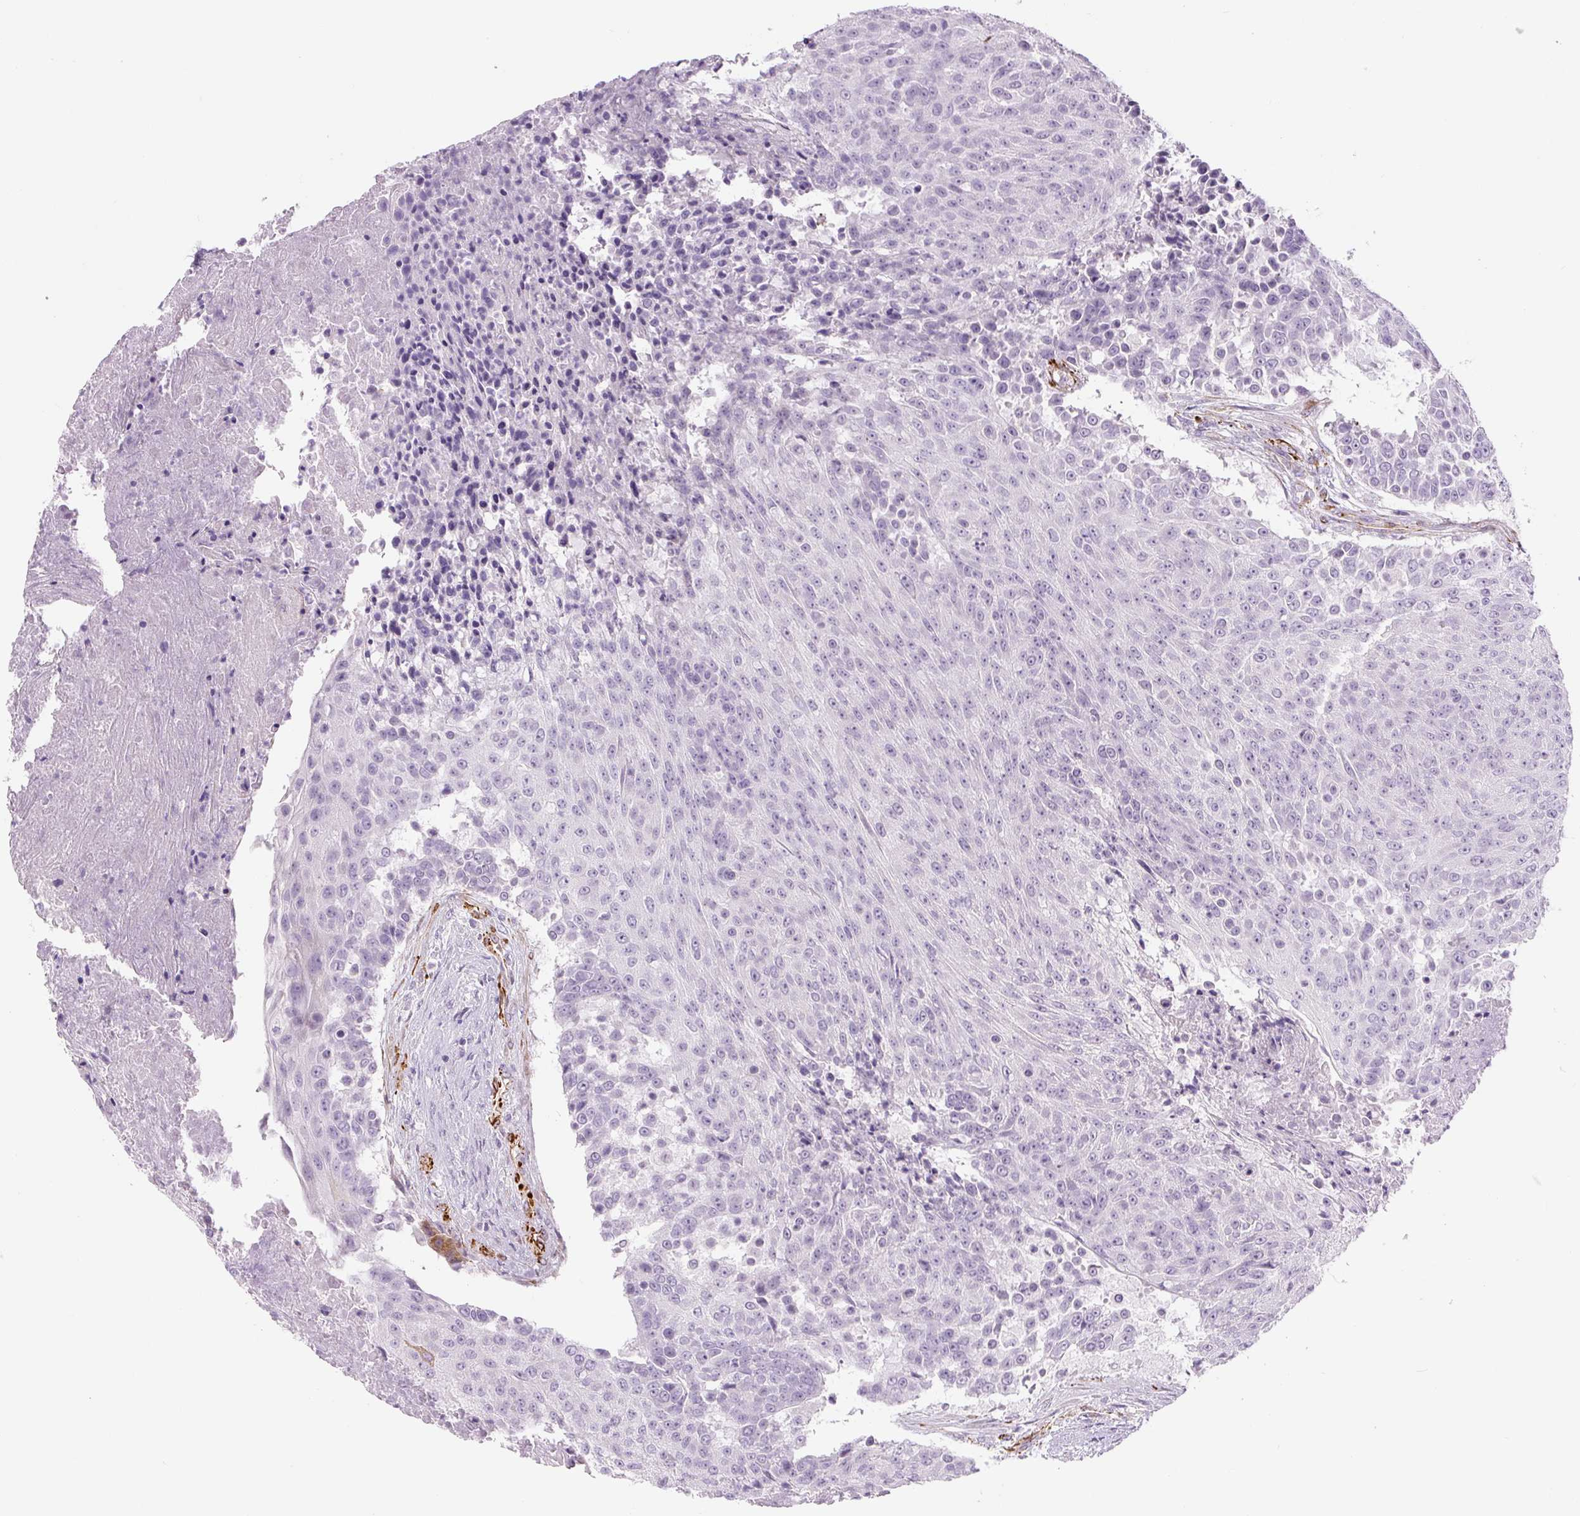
{"staining": {"intensity": "negative", "quantity": "none", "location": "none"}, "tissue": "urothelial cancer", "cell_type": "Tumor cells", "image_type": "cancer", "snomed": [{"axis": "morphology", "description": "Urothelial carcinoma, High grade"}, {"axis": "topography", "description": "Urinary bladder"}], "caption": "A high-resolution image shows immunohistochemistry (IHC) staining of urothelial cancer, which displays no significant staining in tumor cells. (DAB (3,3'-diaminobenzidine) IHC visualized using brightfield microscopy, high magnification).", "gene": "NES", "patient": {"sex": "female", "age": 63}}